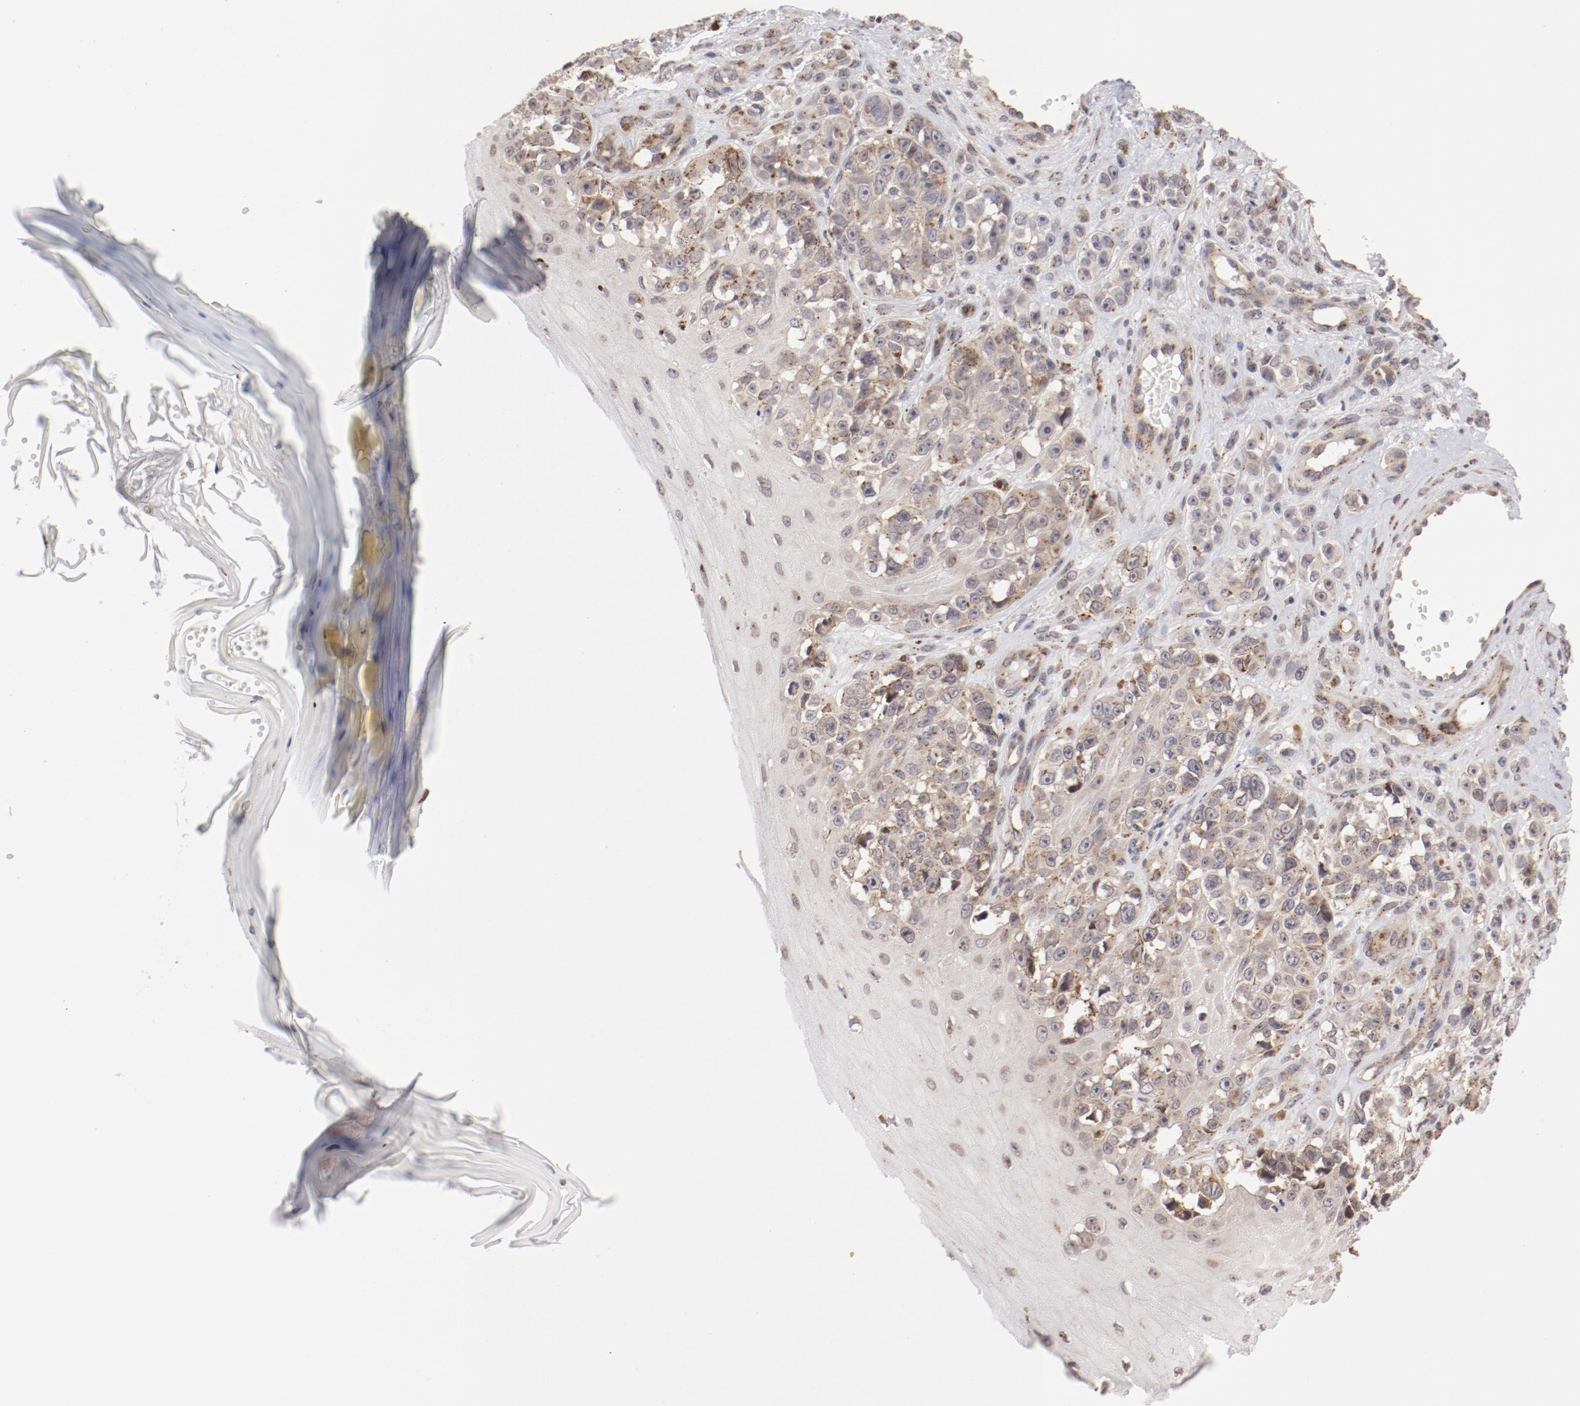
{"staining": {"intensity": "weak", "quantity": "<25%", "location": "cytoplasmic/membranous"}, "tissue": "melanoma", "cell_type": "Tumor cells", "image_type": "cancer", "snomed": [{"axis": "morphology", "description": "Malignant melanoma, NOS"}, {"axis": "topography", "description": "Skin"}], "caption": "High magnification brightfield microscopy of malignant melanoma stained with DAB (3,3'-diaminobenzidine) (brown) and counterstained with hematoxylin (blue): tumor cells show no significant expression.", "gene": "RPL12", "patient": {"sex": "female", "age": 82}}